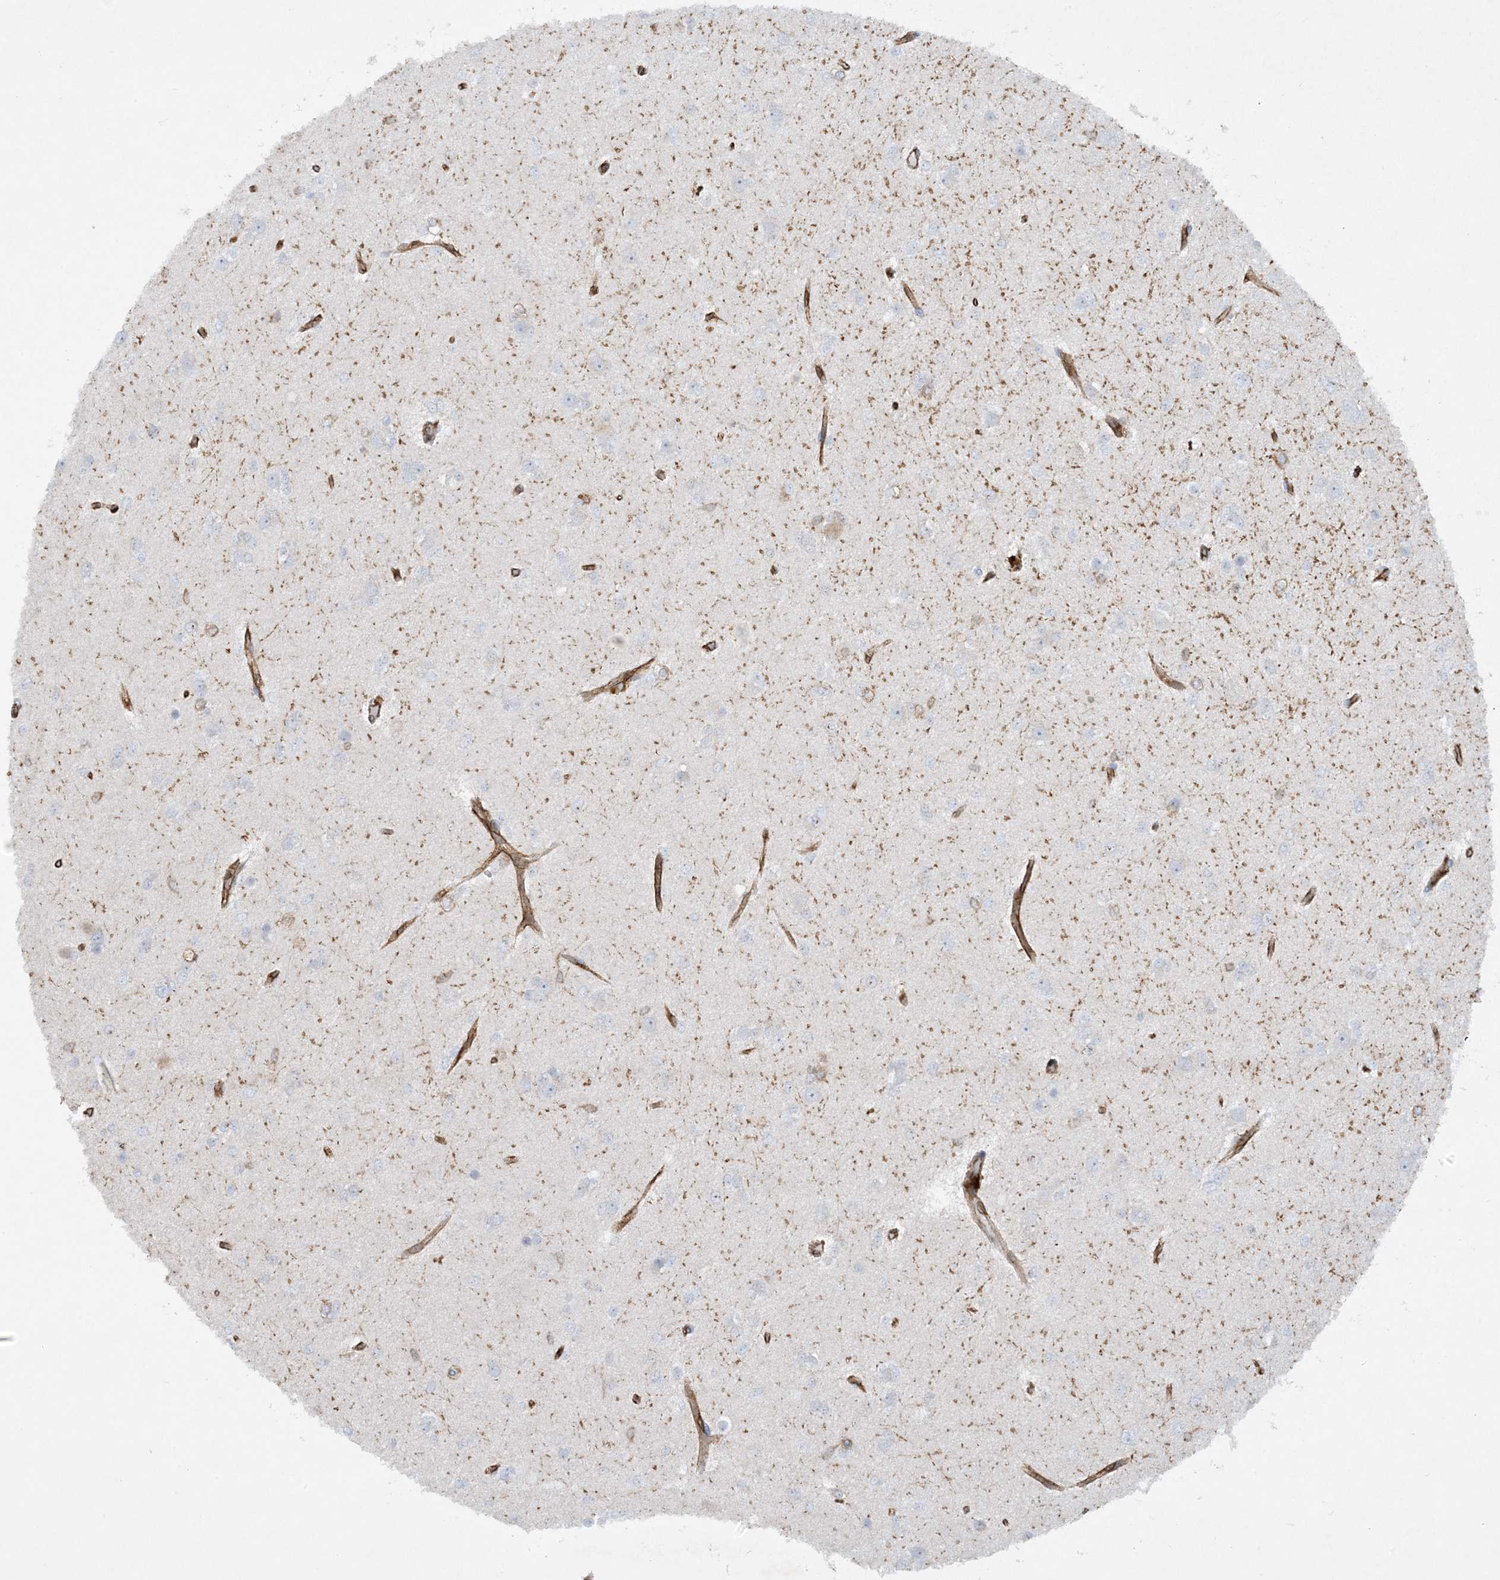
{"staining": {"intensity": "negative", "quantity": "none", "location": "none"}, "tissue": "glioma", "cell_type": "Tumor cells", "image_type": "cancer", "snomed": [{"axis": "morphology", "description": "Glioma, malignant, Low grade"}, {"axis": "topography", "description": "Brain"}], "caption": "A photomicrograph of human glioma is negative for staining in tumor cells. (DAB (3,3'-diaminobenzidine) immunohistochemistry visualized using brightfield microscopy, high magnification).", "gene": "HLA-E", "patient": {"sex": "female", "age": 22}}